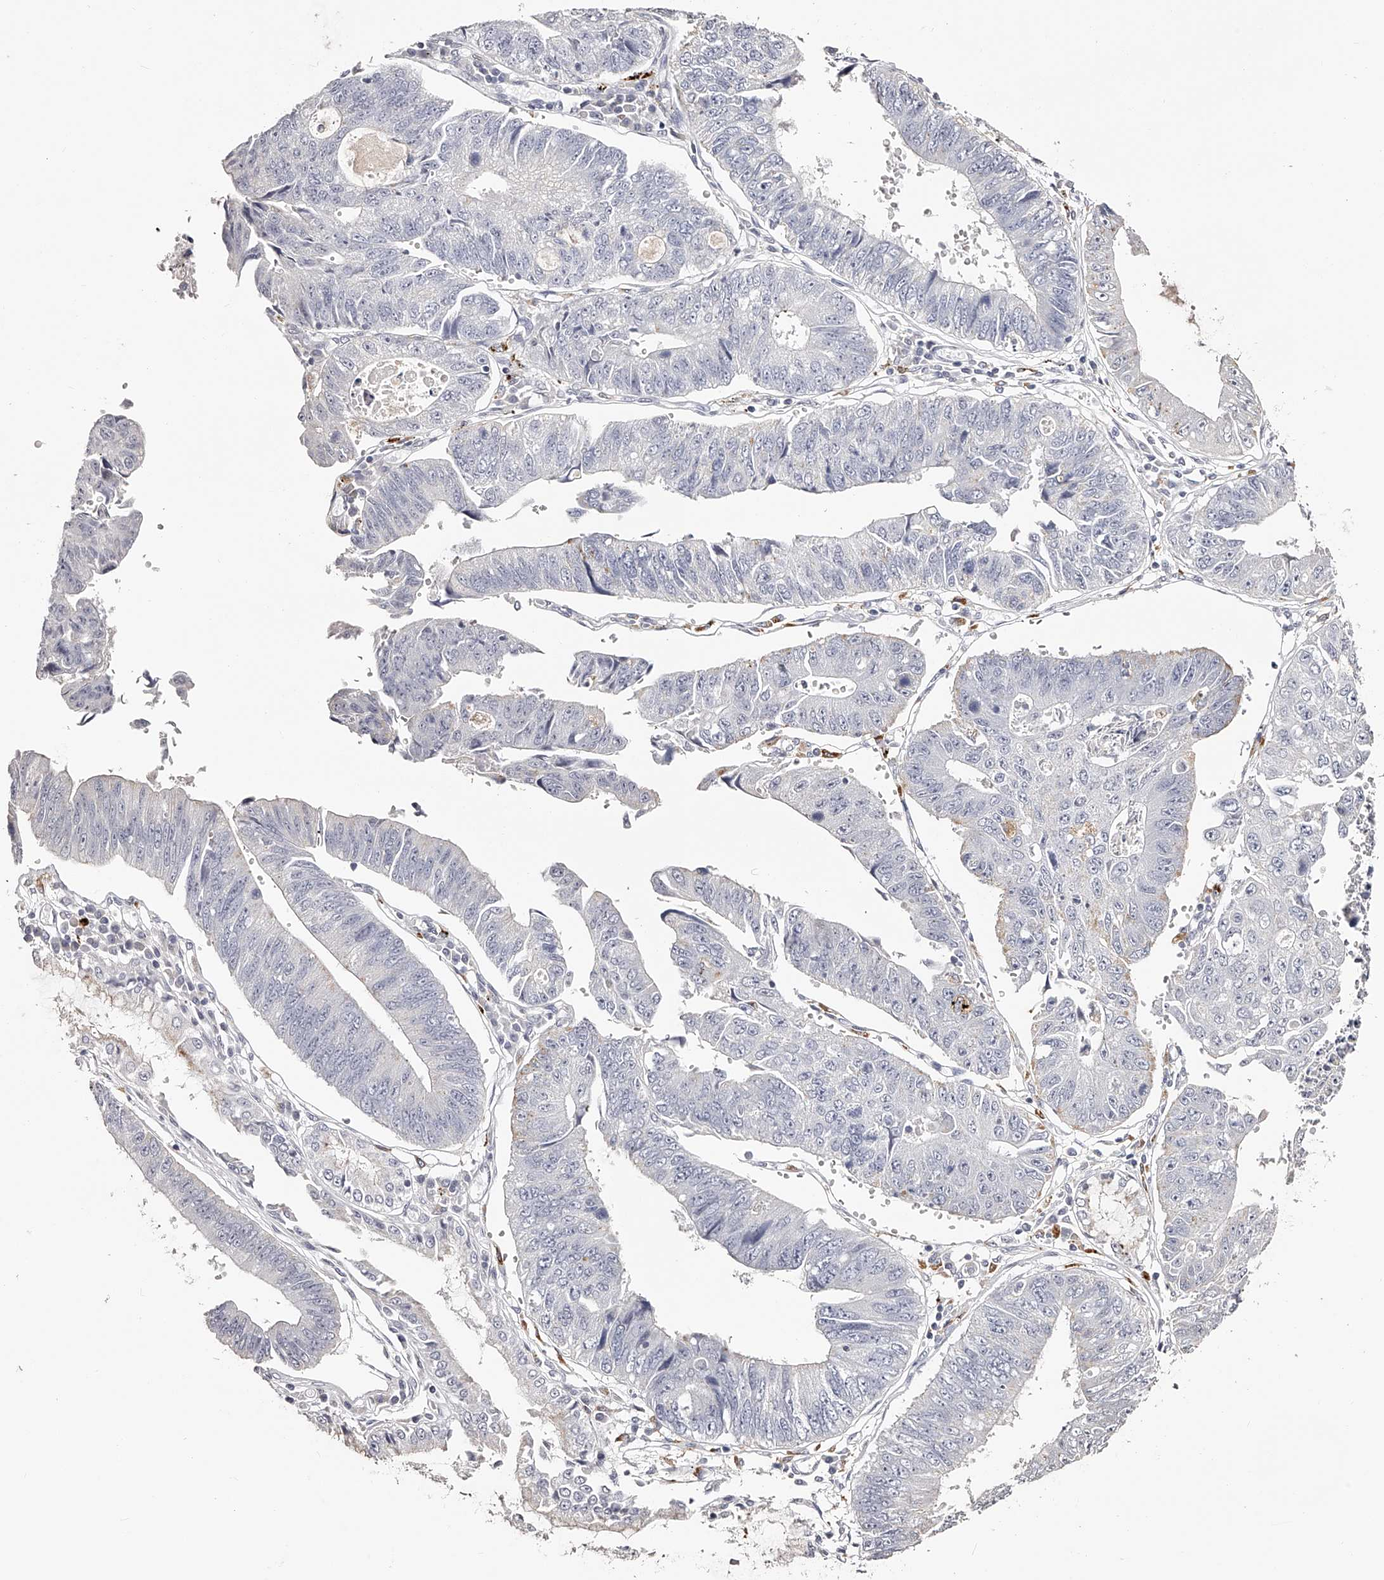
{"staining": {"intensity": "negative", "quantity": "none", "location": "none"}, "tissue": "stomach cancer", "cell_type": "Tumor cells", "image_type": "cancer", "snomed": [{"axis": "morphology", "description": "Adenocarcinoma, NOS"}, {"axis": "topography", "description": "Stomach"}], "caption": "Photomicrograph shows no significant protein expression in tumor cells of stomach adenocarcinoma.", "gene": "SLC35D3", "patient": {"sex": "male", "age": 59}}